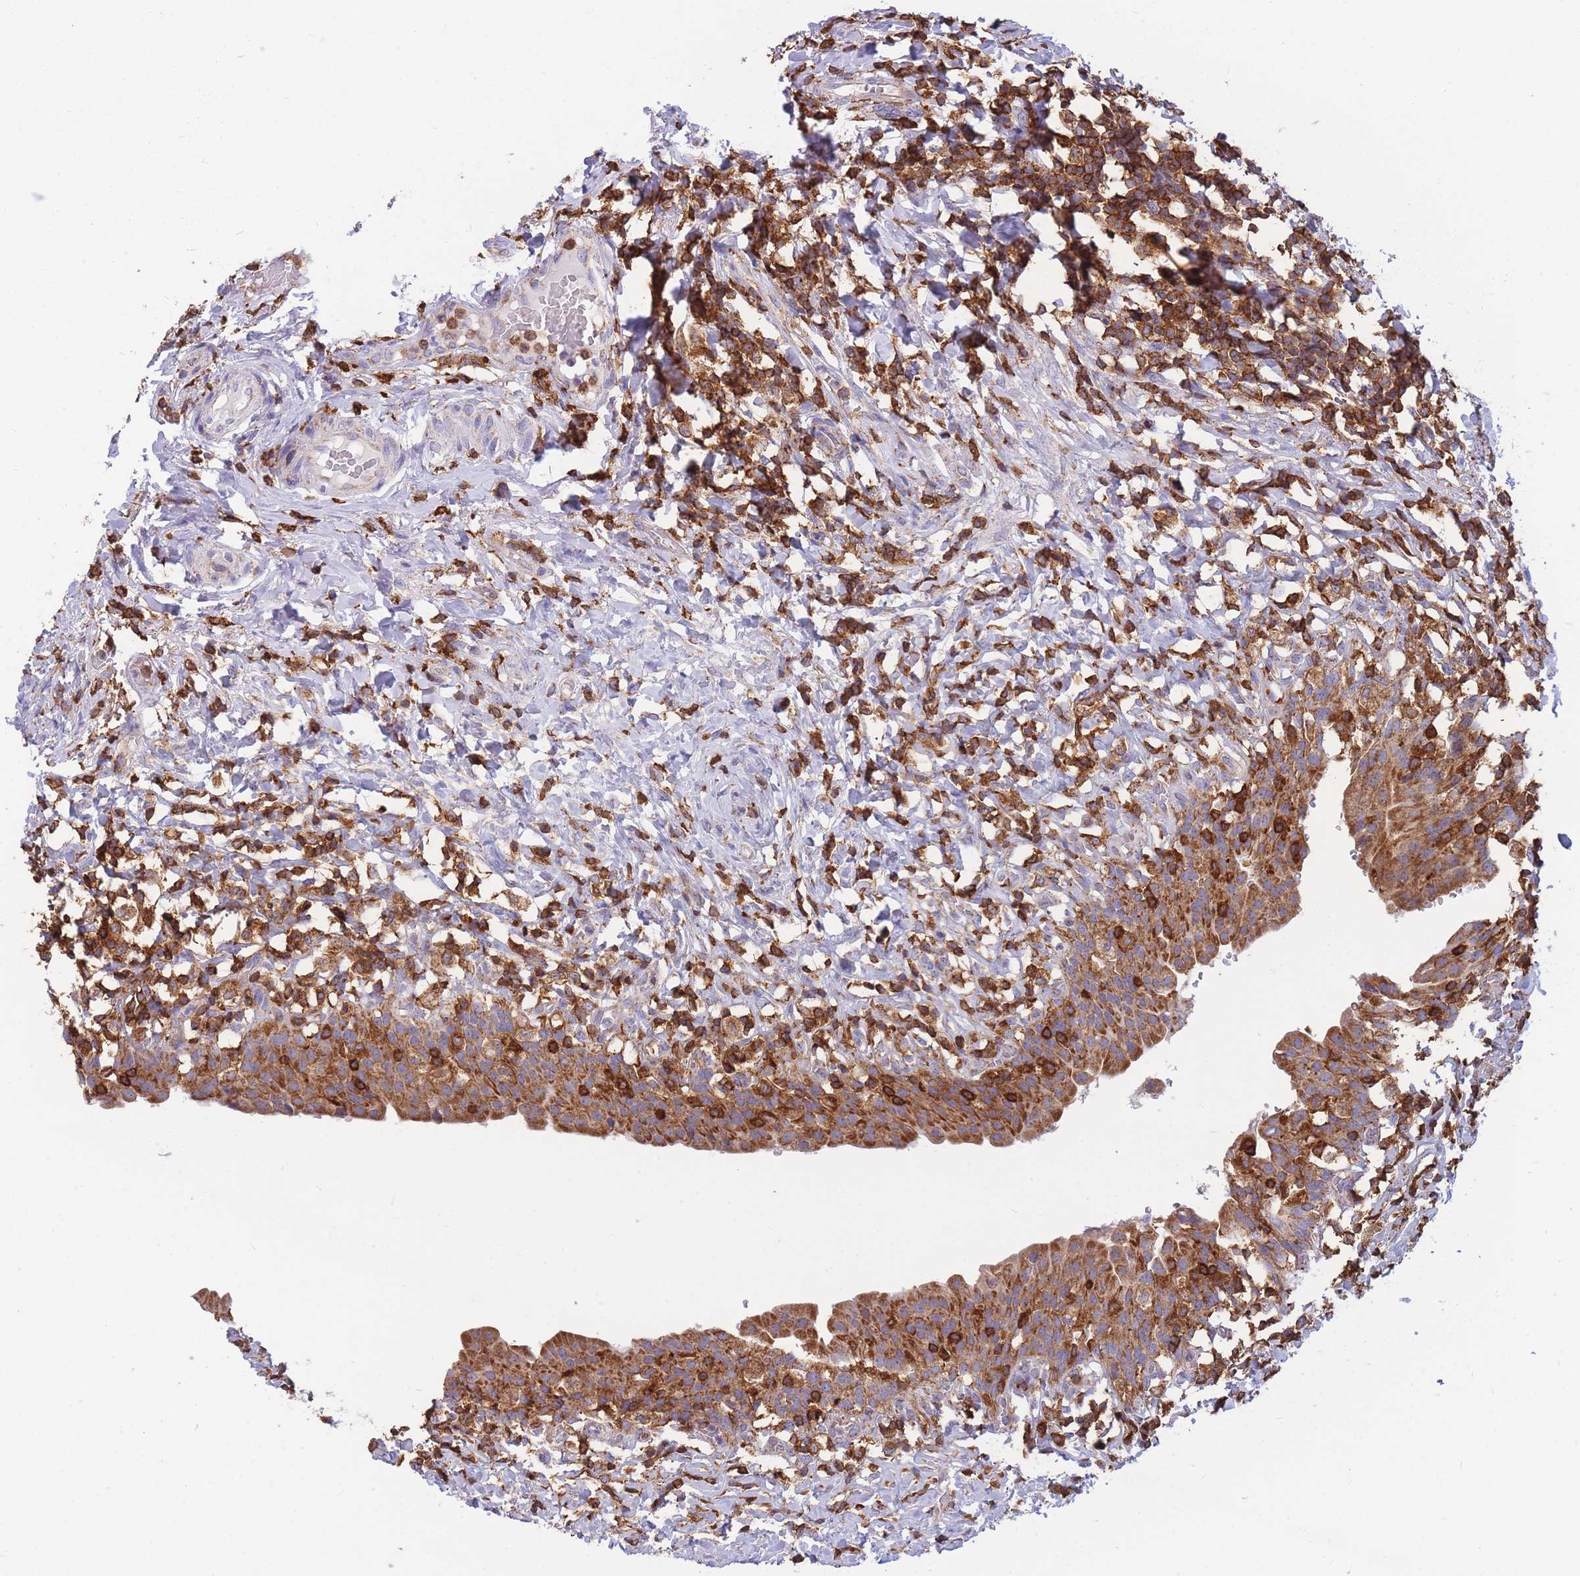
{"staining": {"intensity": "moderate", "quantity": ">75%", "location": "cytoplasmic/membranous"}, "tissue": "urinary bladder", "cell_type": "Urothelial cells", "image_type": "normal", "snomed": [{"axis": "morphology", "description": "Normal tissue, NOS"}, {"axis": "morphology", "description": "Inflammation, NOS"}, {"axis": "topography", "description": "Urinary bladder"}], "caption": "Urinary bladder stained with a brown dye shows moderate cytoplasmic/membranous positive expression in approximately >75% of urothelial cells.", "gene": "MRPL54", "patient": {"sex": "male", "age": 64}}